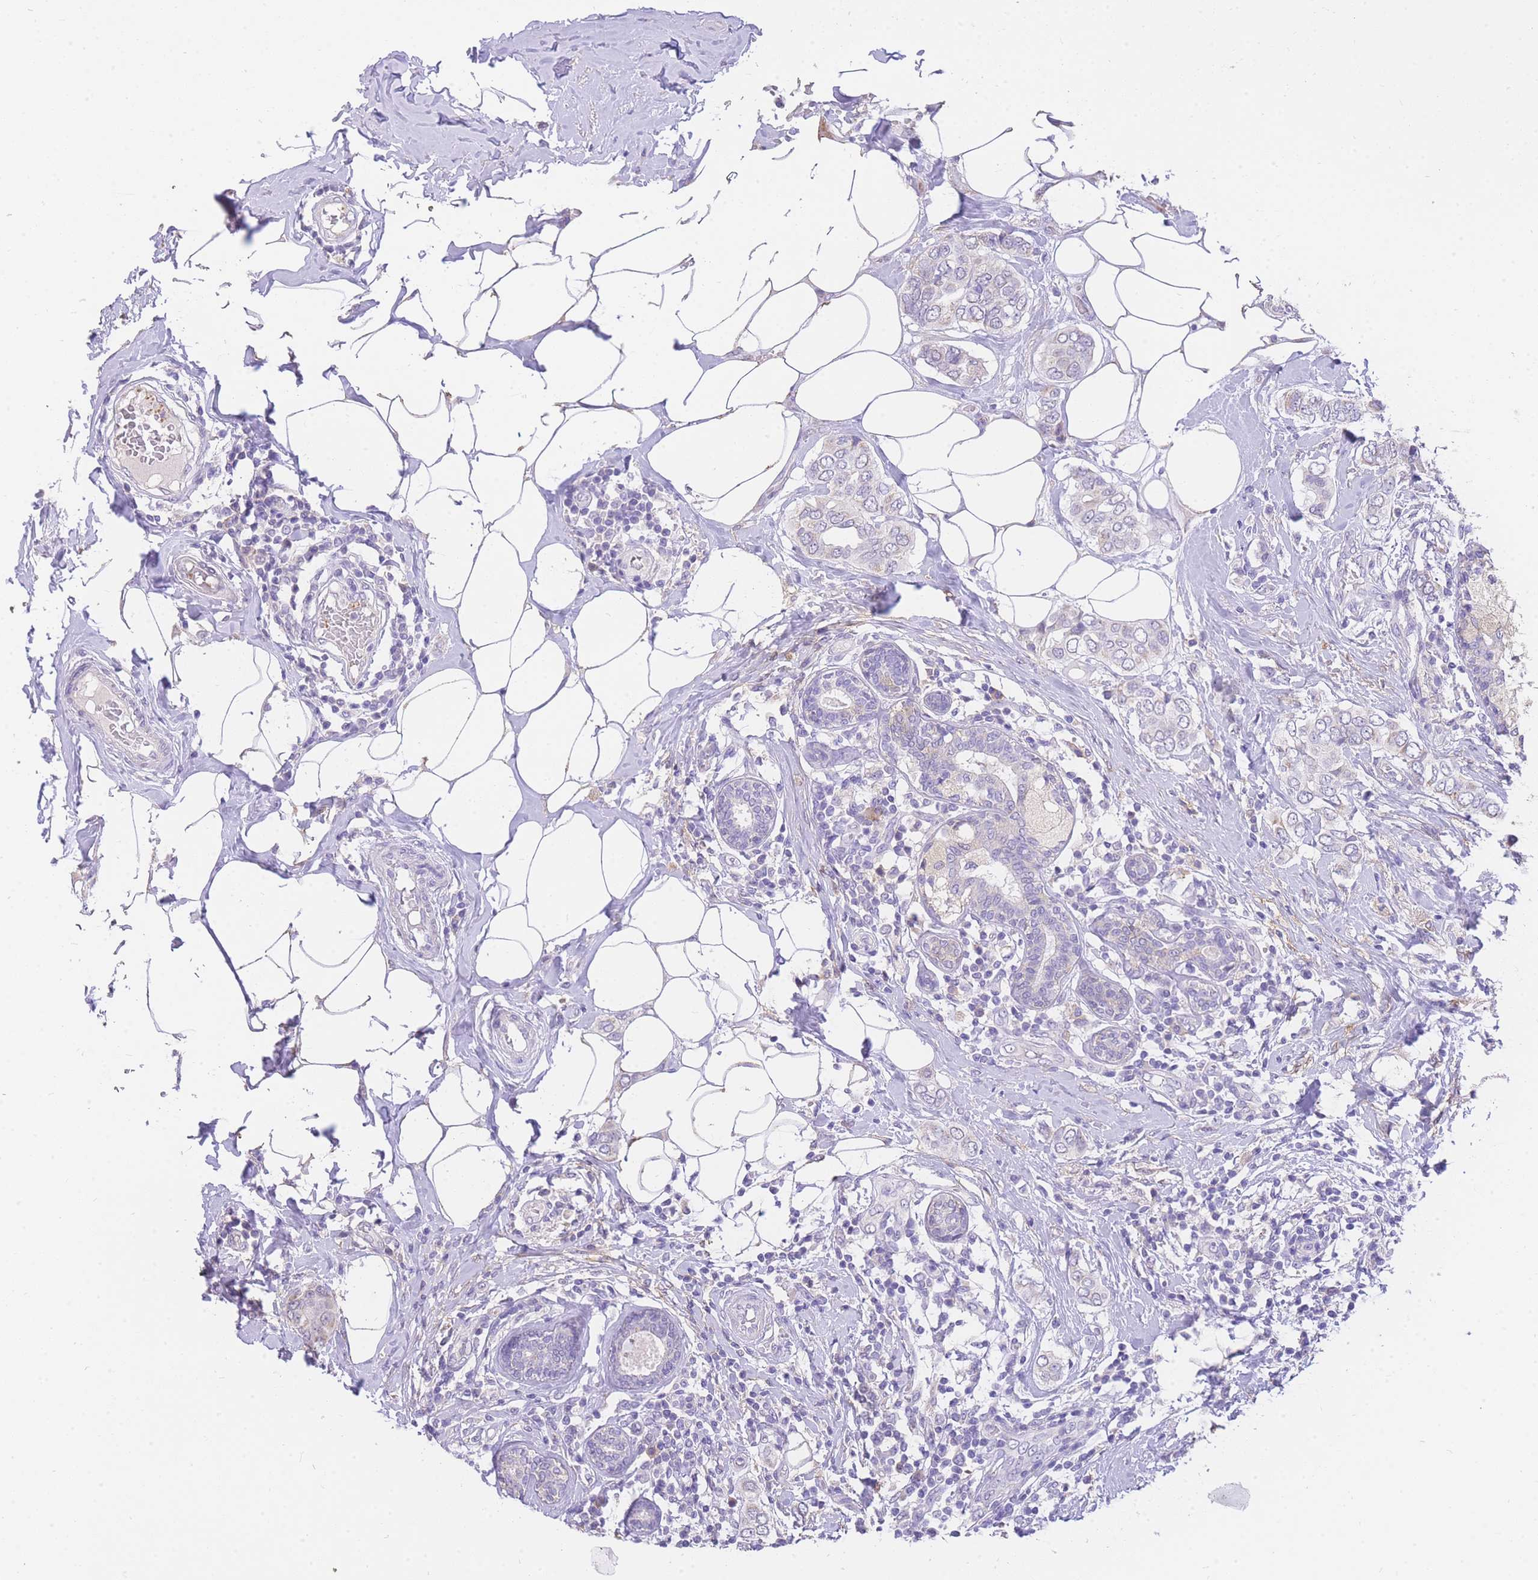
{"staining": {"intensity": "negative", "quantity": "none", "location": "none"}, "tissue": "breast cancer", "cell_type": "Tumor cells", "image_type": "cancer", "snomed": [{"axis": "morphology", "description": "Lobular carcinoma"}, {"axis": "topography", "description": "Breast"}], "caption": "The immunohistochemistry (IHC) image has no significant staining in tumor cells of breast cancer (lobular carcinoma) tissue. (DAB (3,3'-diaminobenzidine) immunohistochemistry (IHC) with hematoxylin counter stain).", "gene": "C2orf88", "patient": {"sex": "female", "age": 51}}